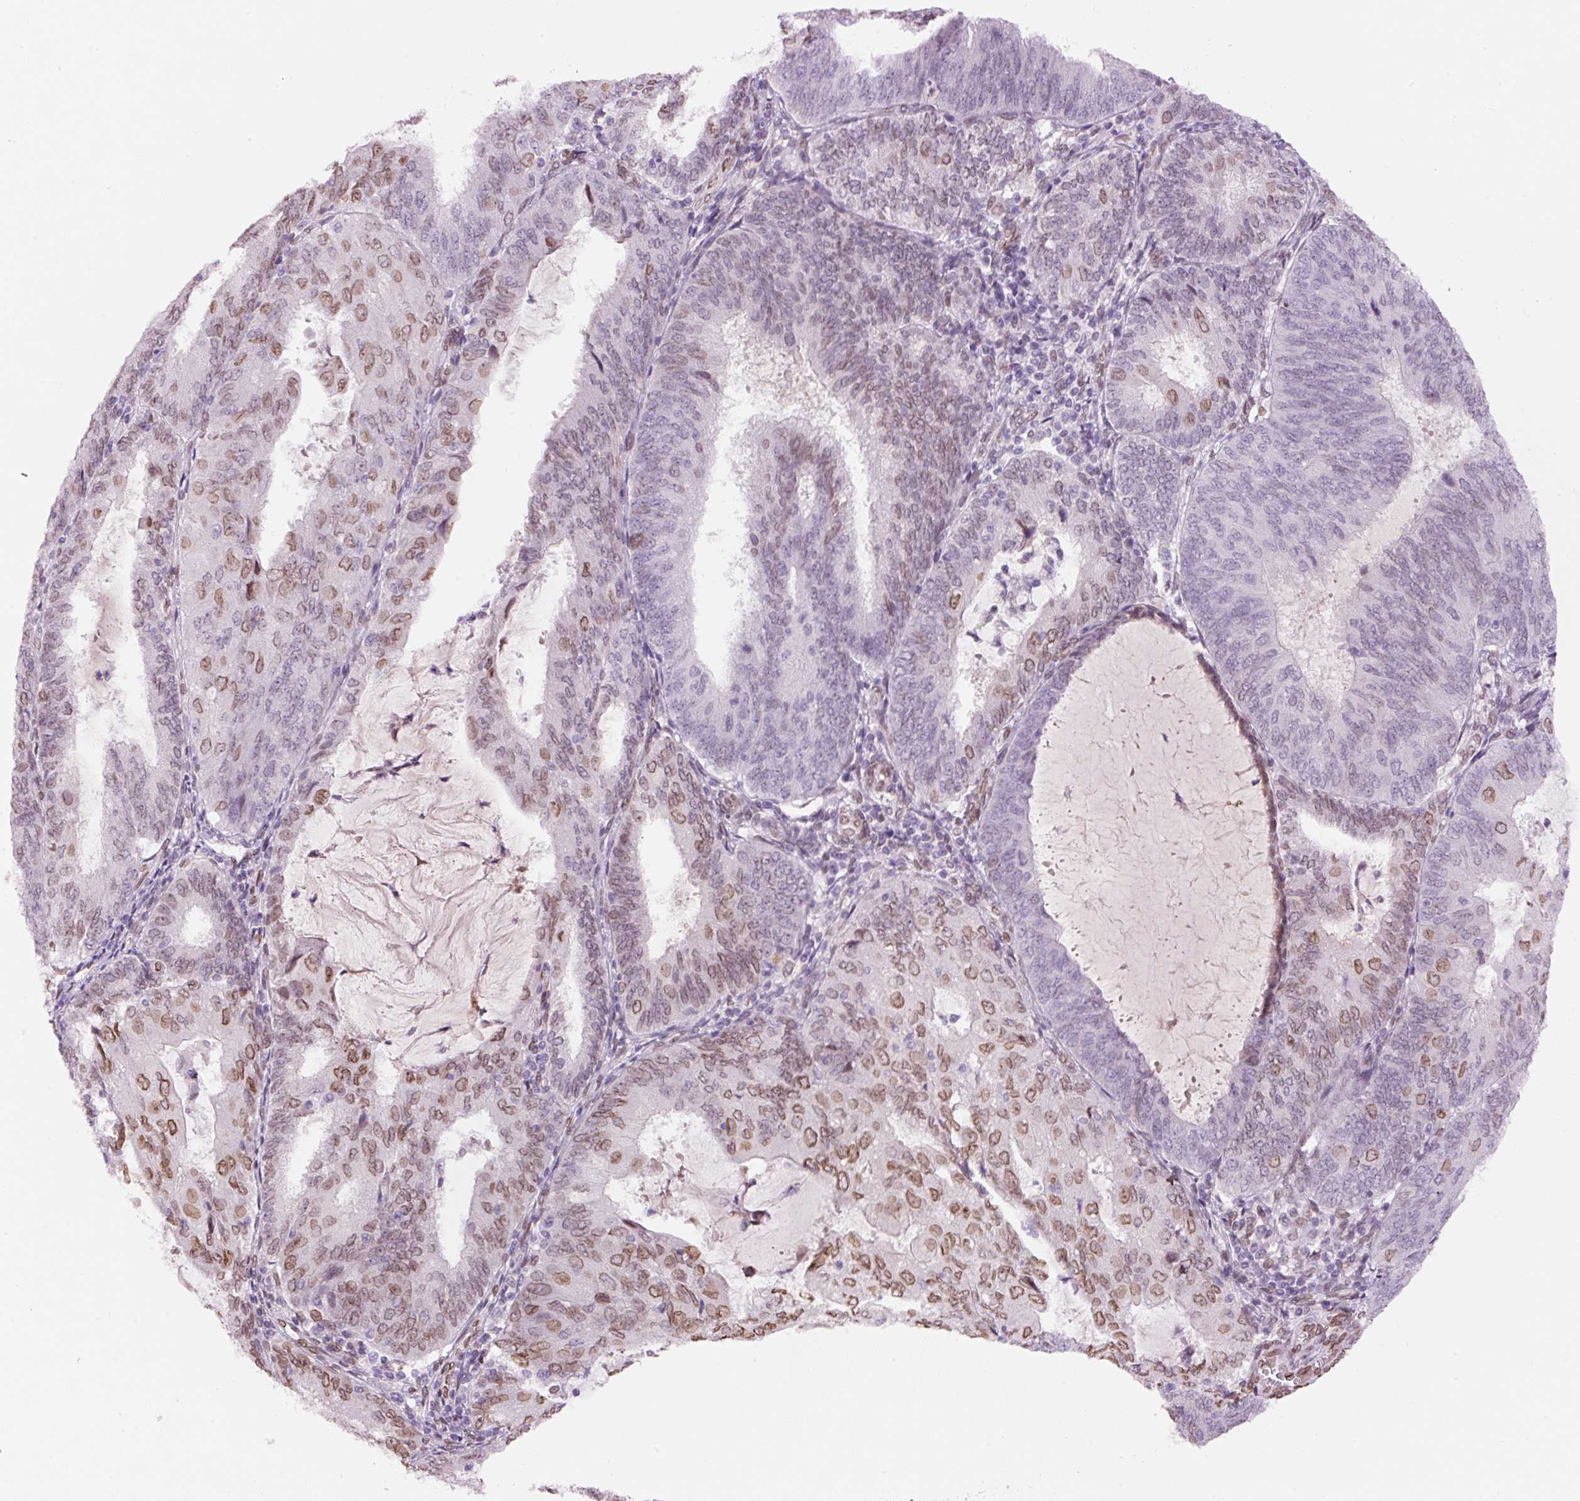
{"staining": {"intensity": "moderate", "quantity": "25%-75%", "location": "cytoplasmic/membranous,nuclear"}, "tissue": "endometrial cancer", "cell_type": "Tumor cells", "image_type": "cancer", "snomed": [{"axis": "morphology", "description": "Adenocarcinoma, NOS"}, {"axis": "topography", "description": "Endometrium"}], "caption": "IHC histopathology image of endometrial cancer stained for a protein (brown), which displays medium levels of moderate cytoplasmic/membranous and nuclear expression in approximately 25%-75% of tumor cells.", "gene": "ZNF224", "patient": {"sex": "female", "age": 81}}